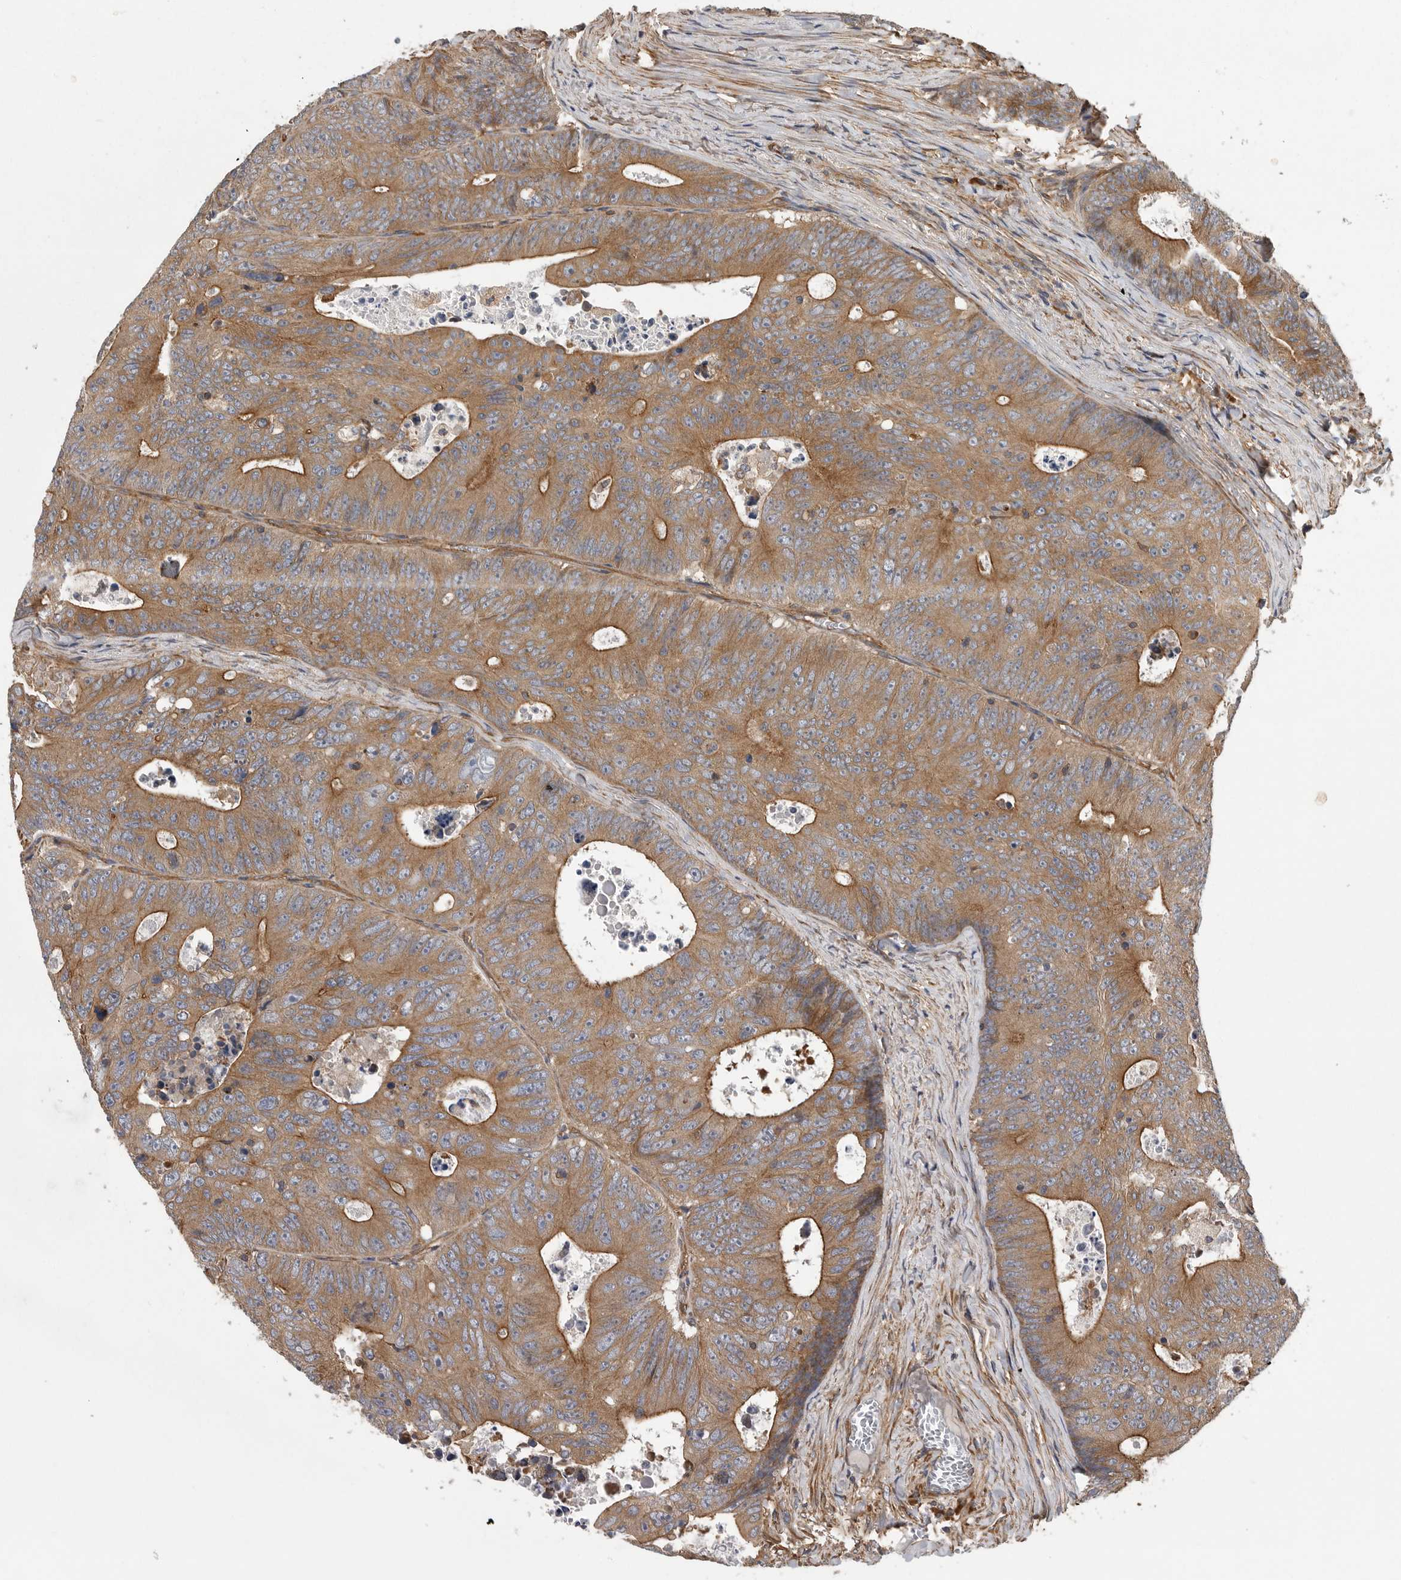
{"staining": {"intensity": "moderate", "quantity": ">75%", "location": "cytoplasmic/membranous"}, "tissue": "colorectal cancer", "cell_type": "Tumor cells", "image_type": "cancer", "snomed": [{"axis": "morphology", "description": "Adenocarcinoma, NOS"}, {"axis": "topography", "description": "Colon"}], "caption": "IHC histopathology image of colorectal adenocarcinoma stained for a protein (brown), which reveals medium levels of moderate cytoplasmic/membranous expression in about >75% of tumor cells.", "gene": "OXR1", "patient": {"sex": "male", "age": 87}}